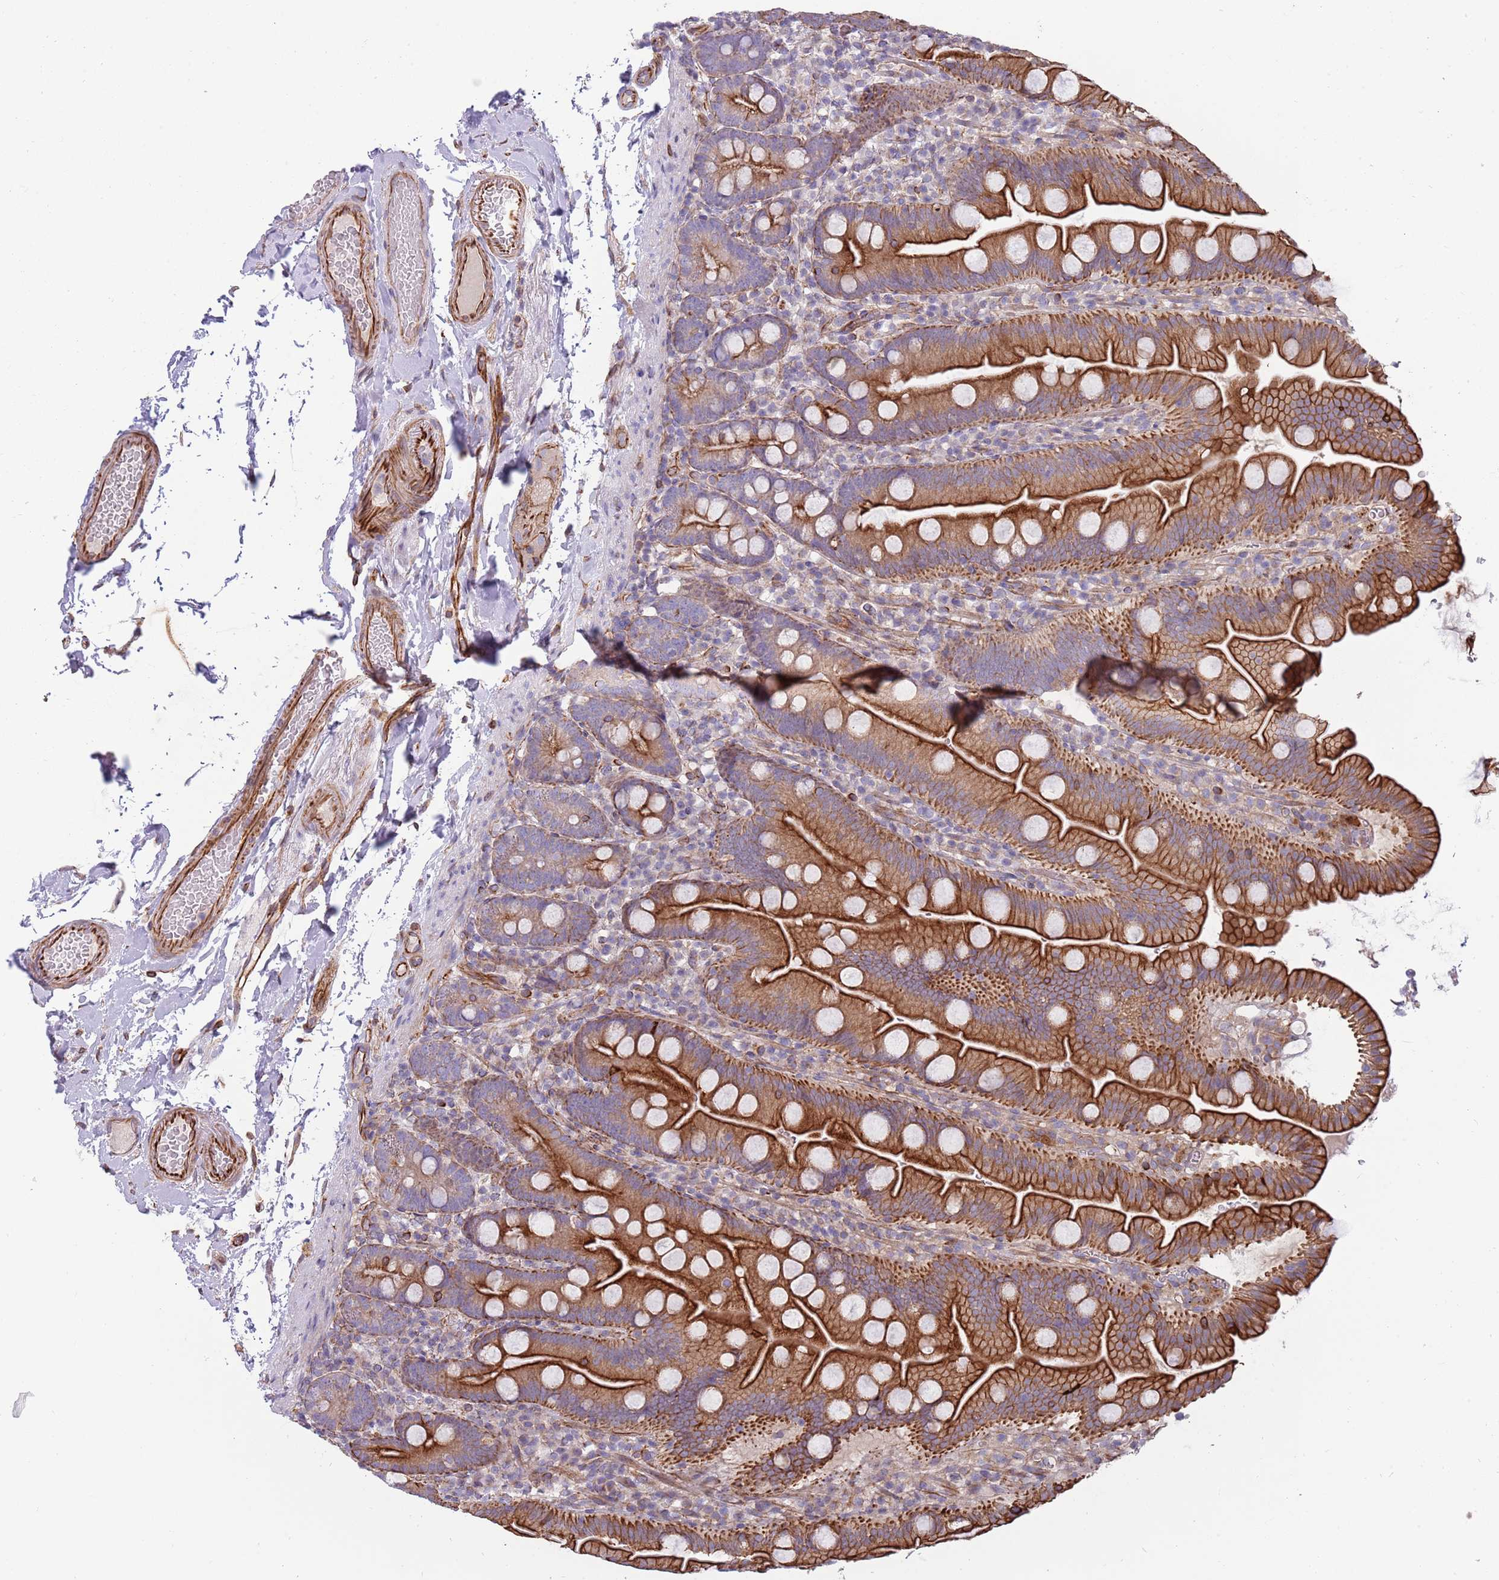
{"staining": {"intensity": "strong", "quantity": ">75%", "location": "cytoplasmic/membranous"}, "tissue": "small intestine", "cell_type": "Glandular cells", "image_type": "normal", "snomed": [{"axis": "morphology", "description": "Normal tissue, NOS"}, {"axis": "topography", "description": "Small intestine"}], "caption": "DAB (3,3'-diaminobenzidine) immunohistochemical staining of normal human small intestine demonstrates strong cytoplasmic/membranous protein positivity in about >75% of glandular cells. (IHC, brightfield microscopy, high magnification).", "gene": "MOGAT1", "patient": {"sex": "female", "age": 68}}